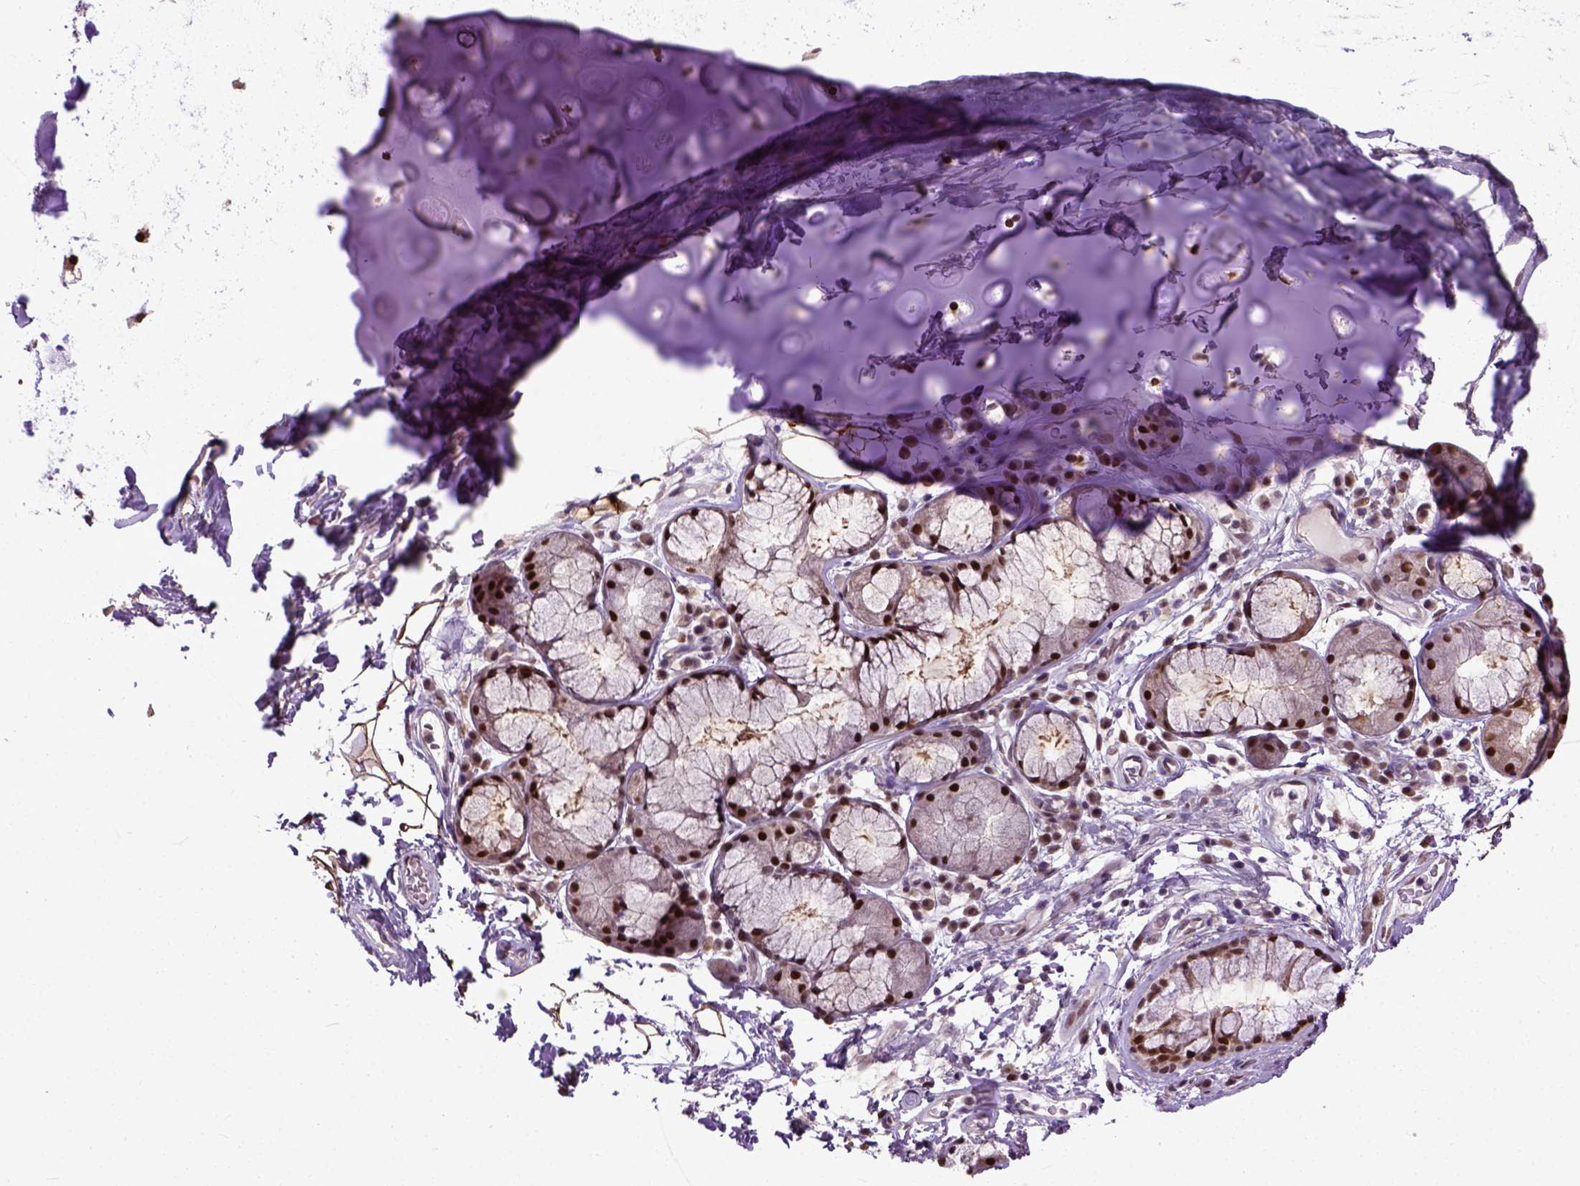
{"staining": {"intensity": "strong", "quantity": ">75%", "location": "nuclear"}, "tissue": "soft tissue", "cell_type": "Chondrocytes", "image_type": "normal", "snomed": [{"axis": "morphology", "description": "Normal tissue, NOS"}, {"axis": "topography", "description": "Cartilage tissue"}, {"axis": "topography", "description": "Bronchus"}], "caption": "Approximately >75% of chondrocytes in normal human soft tissue demonstrate strong nuclear protein expression as visualized by brown immunohistochemical staining.", "gene": "UBA3", "patient": {"sex": "male", "age": 58}}